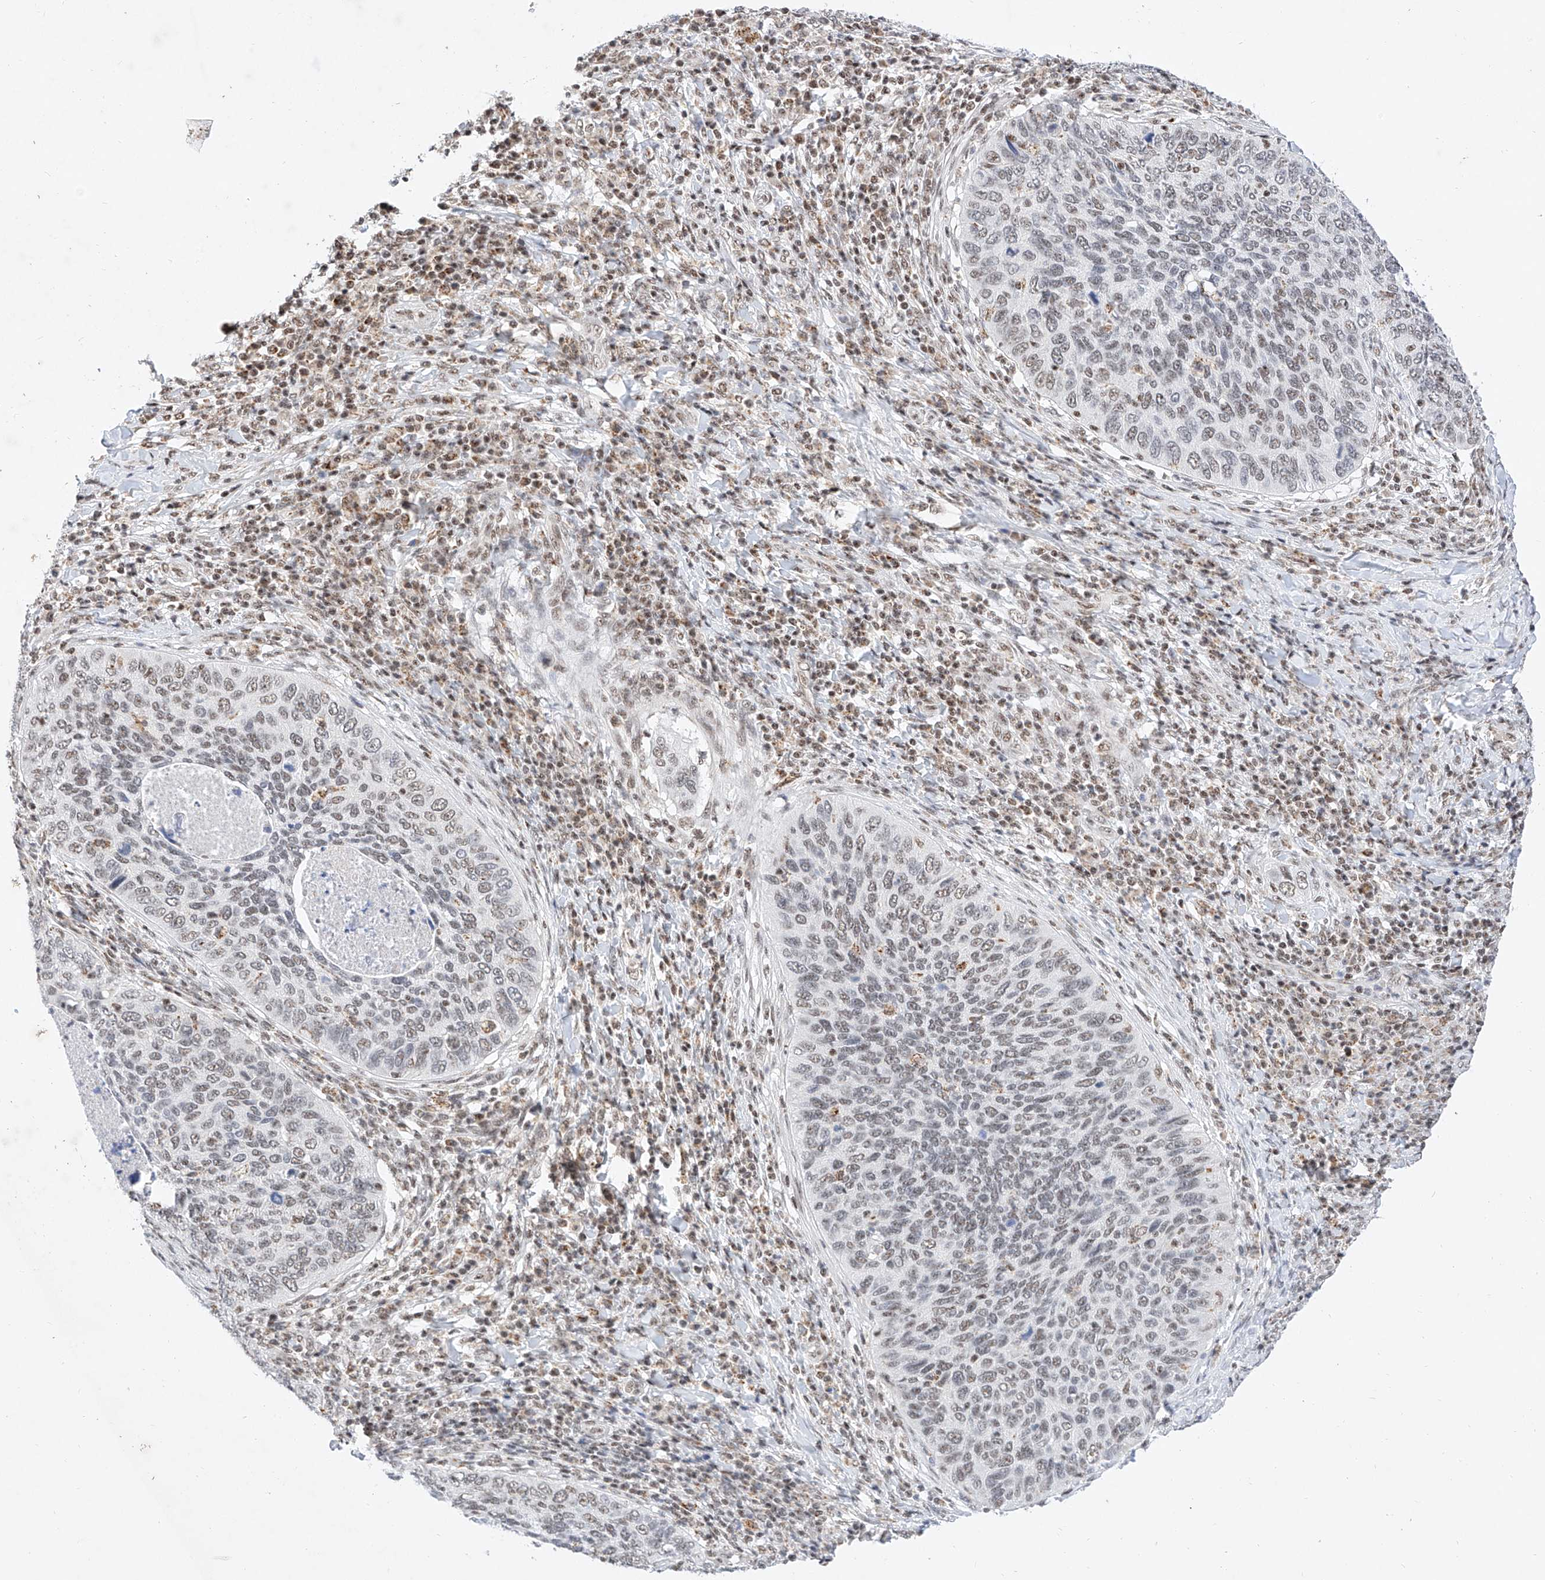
{"staining": {"intensity": "weak", "quantity": "25%-75%", "location": "nuclear"}, "tissue": "cervical cancer", "cell_type": "Tumor cells", "image_type": "cancer", "snomed": [{"axis": "morphology", "description": "Squamous cell carcinoma, NOS"}, {"axis": "topography", "description": "Cervix"}], "caption": "Tumor cells demonstrate low levels of weak nuclear staining in approximately 25%-75% of cells in human cervical cancer.", "gene": "NRF1", "patient": {"sex": "female", "age": 38}}